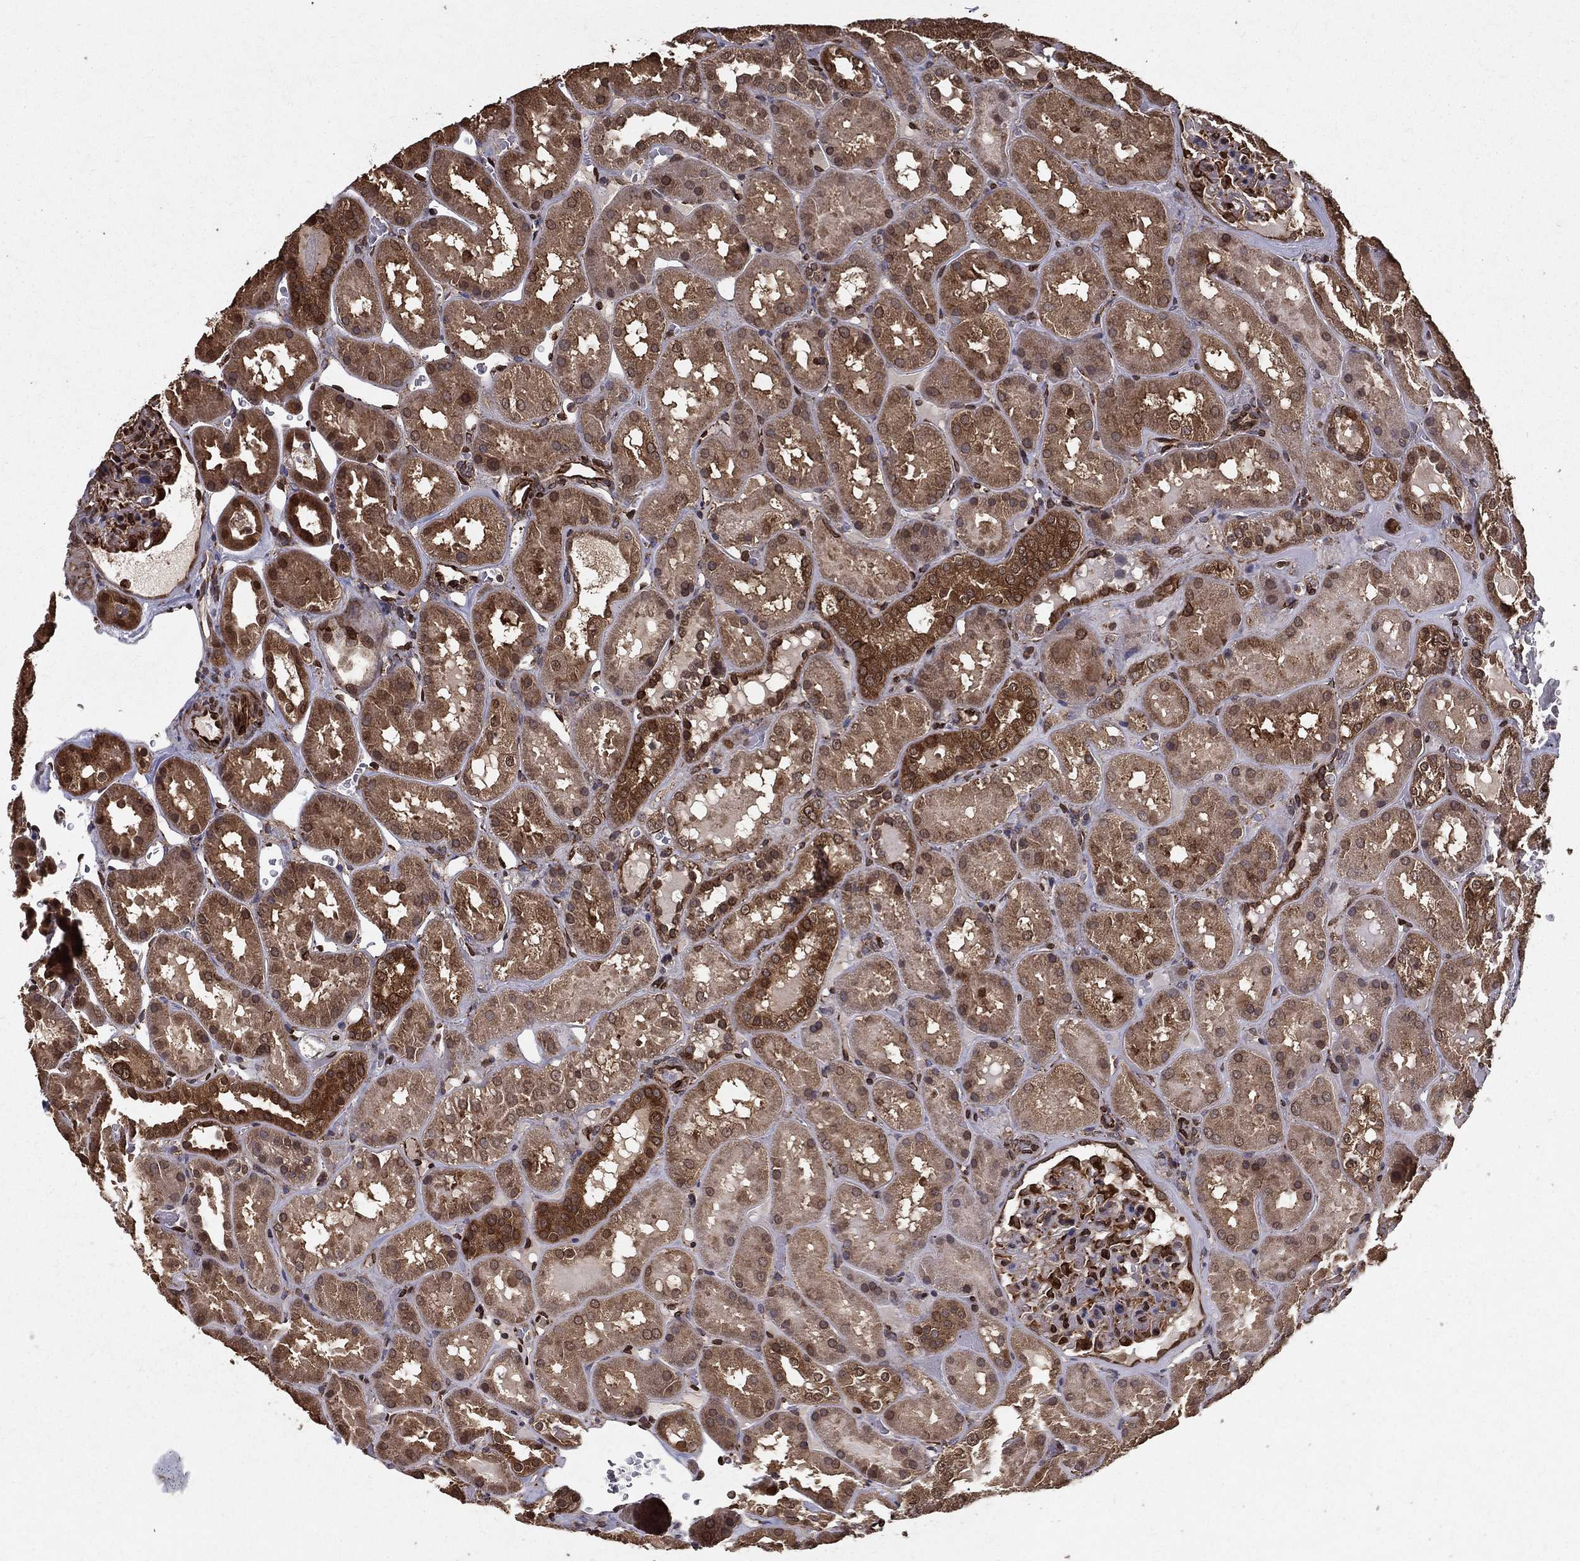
{"staining": {"intensity": "strong", "quantity": "25%-75%", "location": "cytoplasmic/membranous,nuclear"}, "tissue": "kidney", "cell_type": "Cells in glomeruli", "image_type": "normal", "snomed": [{"axis": "morphology", "description": "Normal tissue, NOS"}, {"axis": "topography", "description": "Kidney"}], "caption": "High-magnification brightfield microscopy of benign kidney stained with DAB (brown) and counterstained with hematoxylin (blue). cells in glomeruli exhibit strong cytoplasmic/membranous,nuclear positivity is seen in approximately25%-75% of cells. (Stains: DAB in brown, nuclei in blue, Microscopy: brightfield microscopy at high magnification).", "gene": "CERS2", "patient": {"sex": "male", "age": 73}}